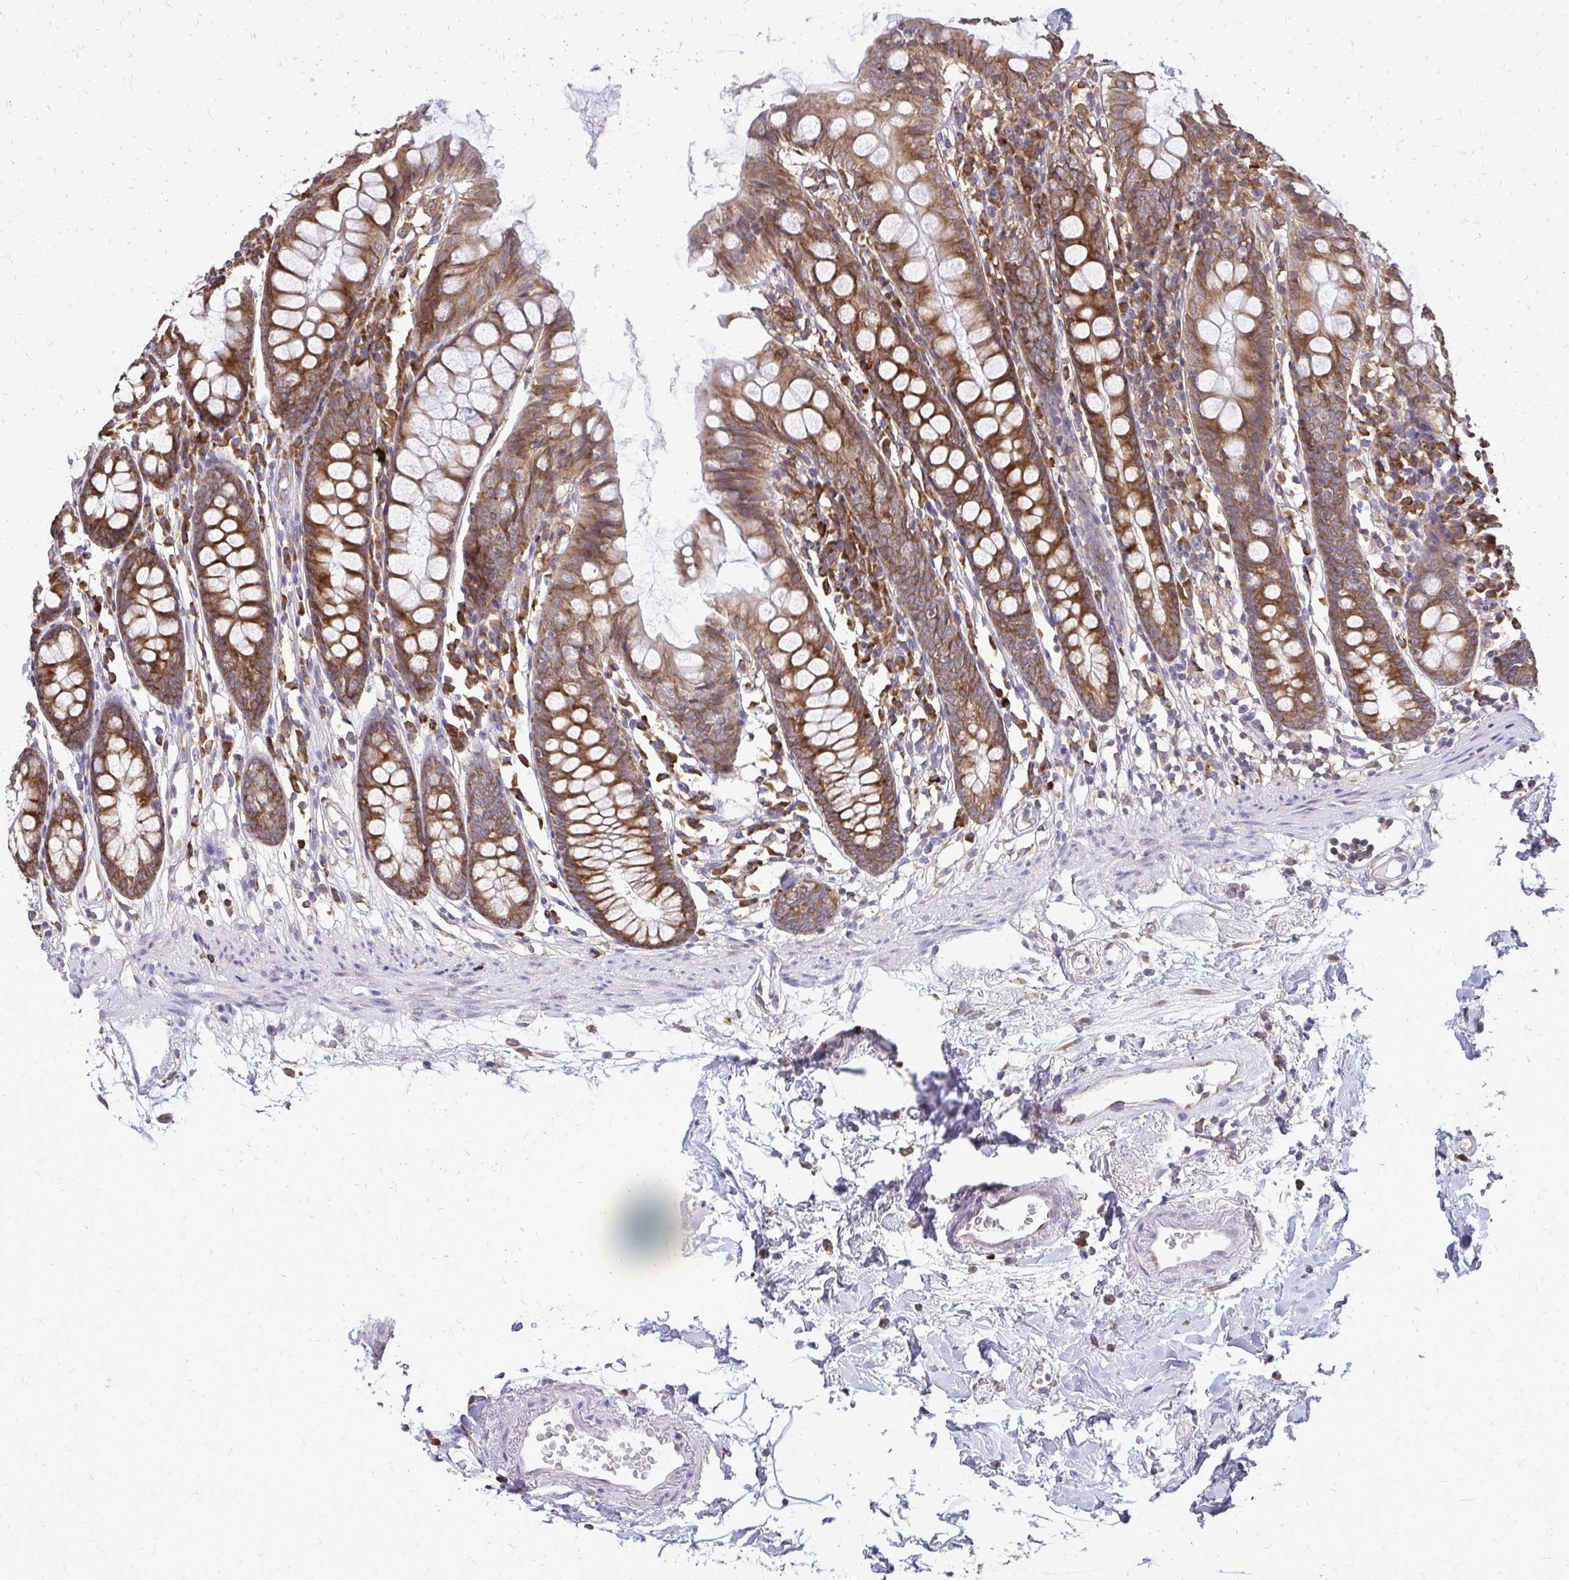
{"staining": {"intensity": "weak", "quantity": "<25%", "location": "cytoplasmic/membranous"}, "tissue": "colon", "cell_type": "Endothelial cells", "image_type": "normal", "snomed": [{"axis": "morphology", "description": "Normal tissue, NOS"}, {"axis": "topography", "description": "Colon"}], "caption": "A photomicrograph of human colon is negative for staining in endothelial cells. Nuclei are stained in blue.", "gene": "RPS3", "patient": {"sex": "female", "age": 84}}